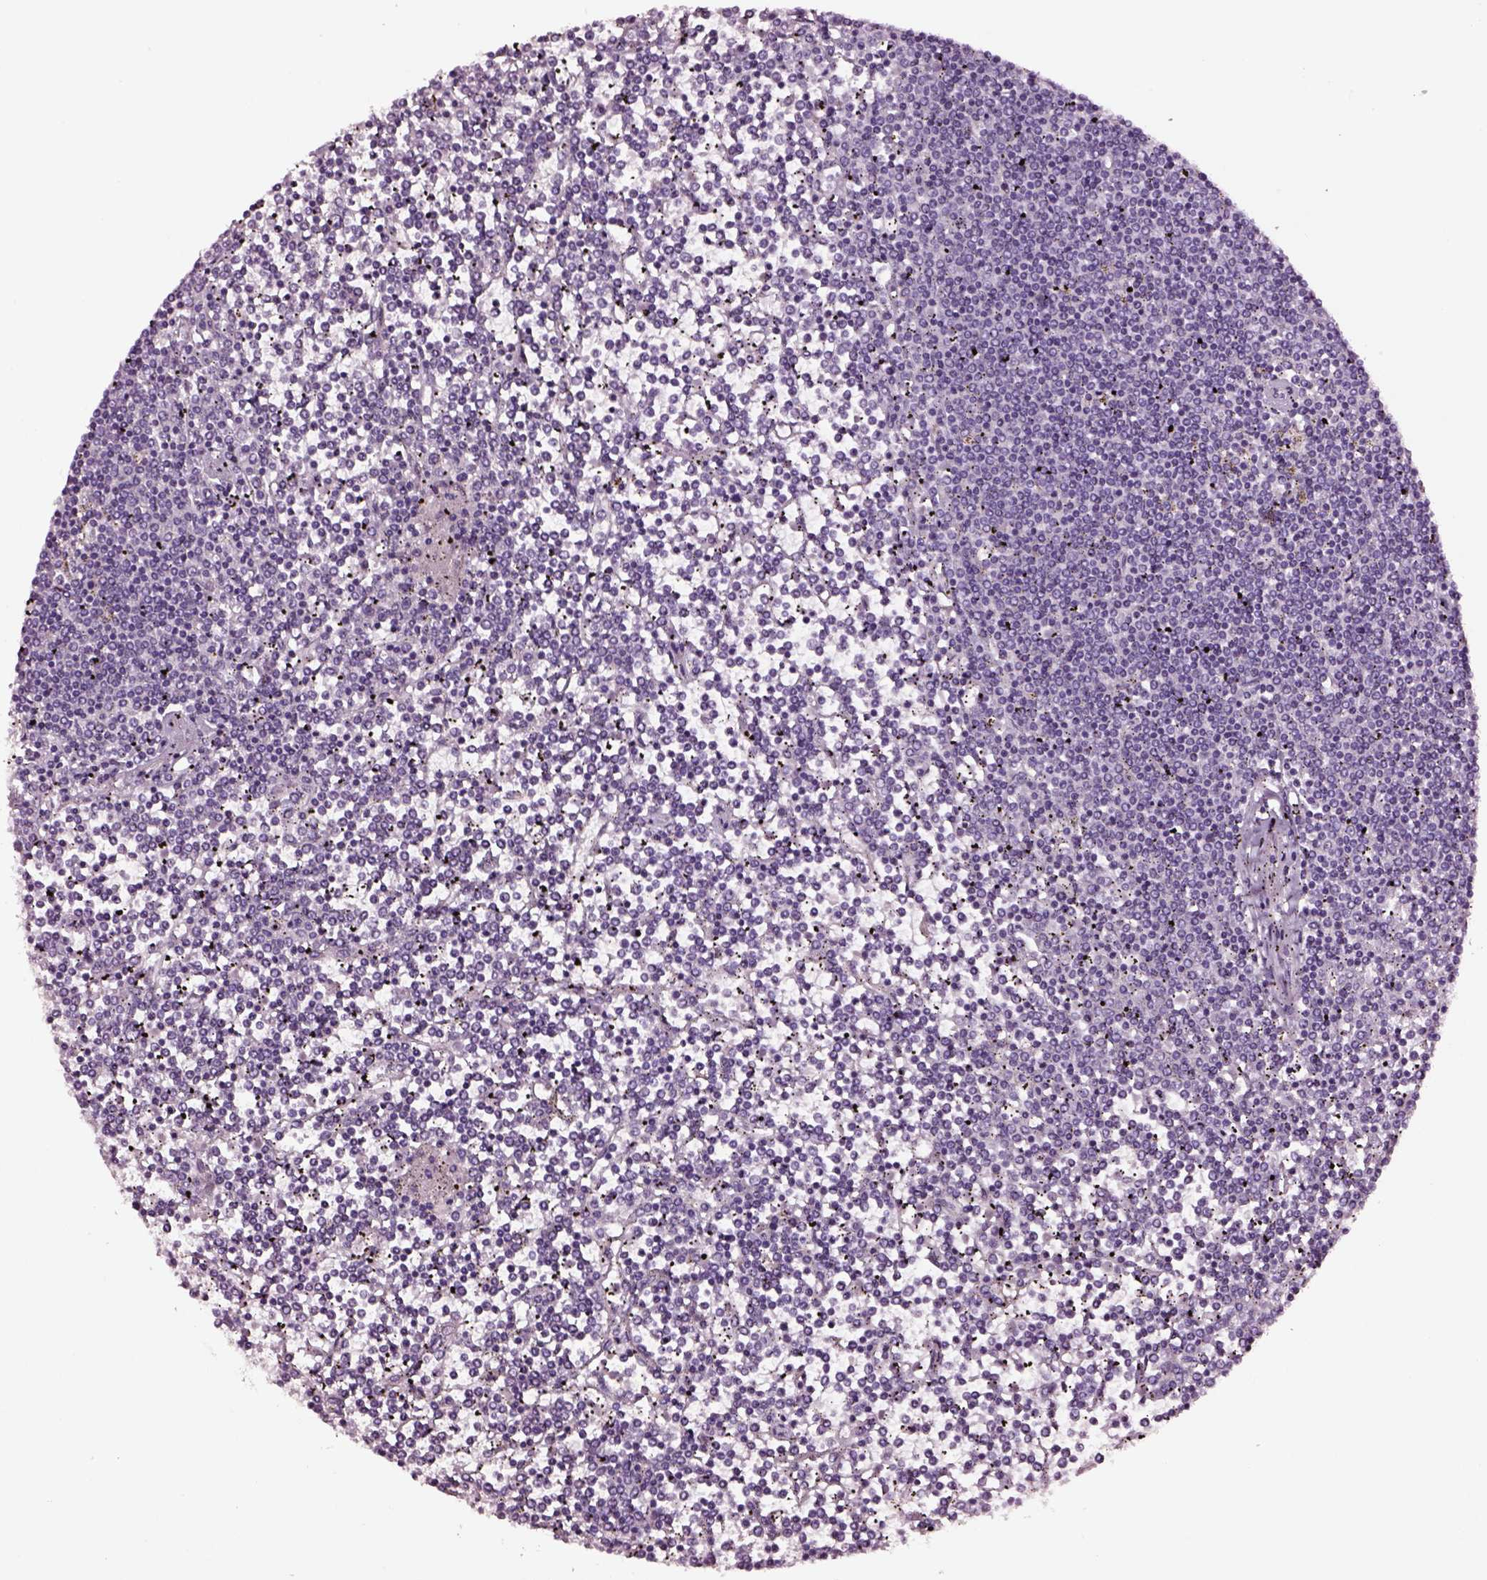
{"staining": {"intensity": "negative", "quantity": "none", "location": "none"}, "tissue": "lymphoma", "cell_type": "Tumor cells", "image_type": "cancer", "snomed": [{"axis": "morphology", "description": "Malignant lymphoma, non-Hodgkin's type, Low grade"}, {"axis": "topography", "description": "Spleen"}], "caption": "Immunohistochemical staining of malignant lymphoma, non-Hodgkin's type (low-grade) shows no significant staining in tumor cells. Brightfield microscopy of immunohistochemistry stained with DAB (brown) and hematoxylin (blue), captured at high magnification.", "gene": "SMIM17", "patient": {"sex": "female", "age": 19}}